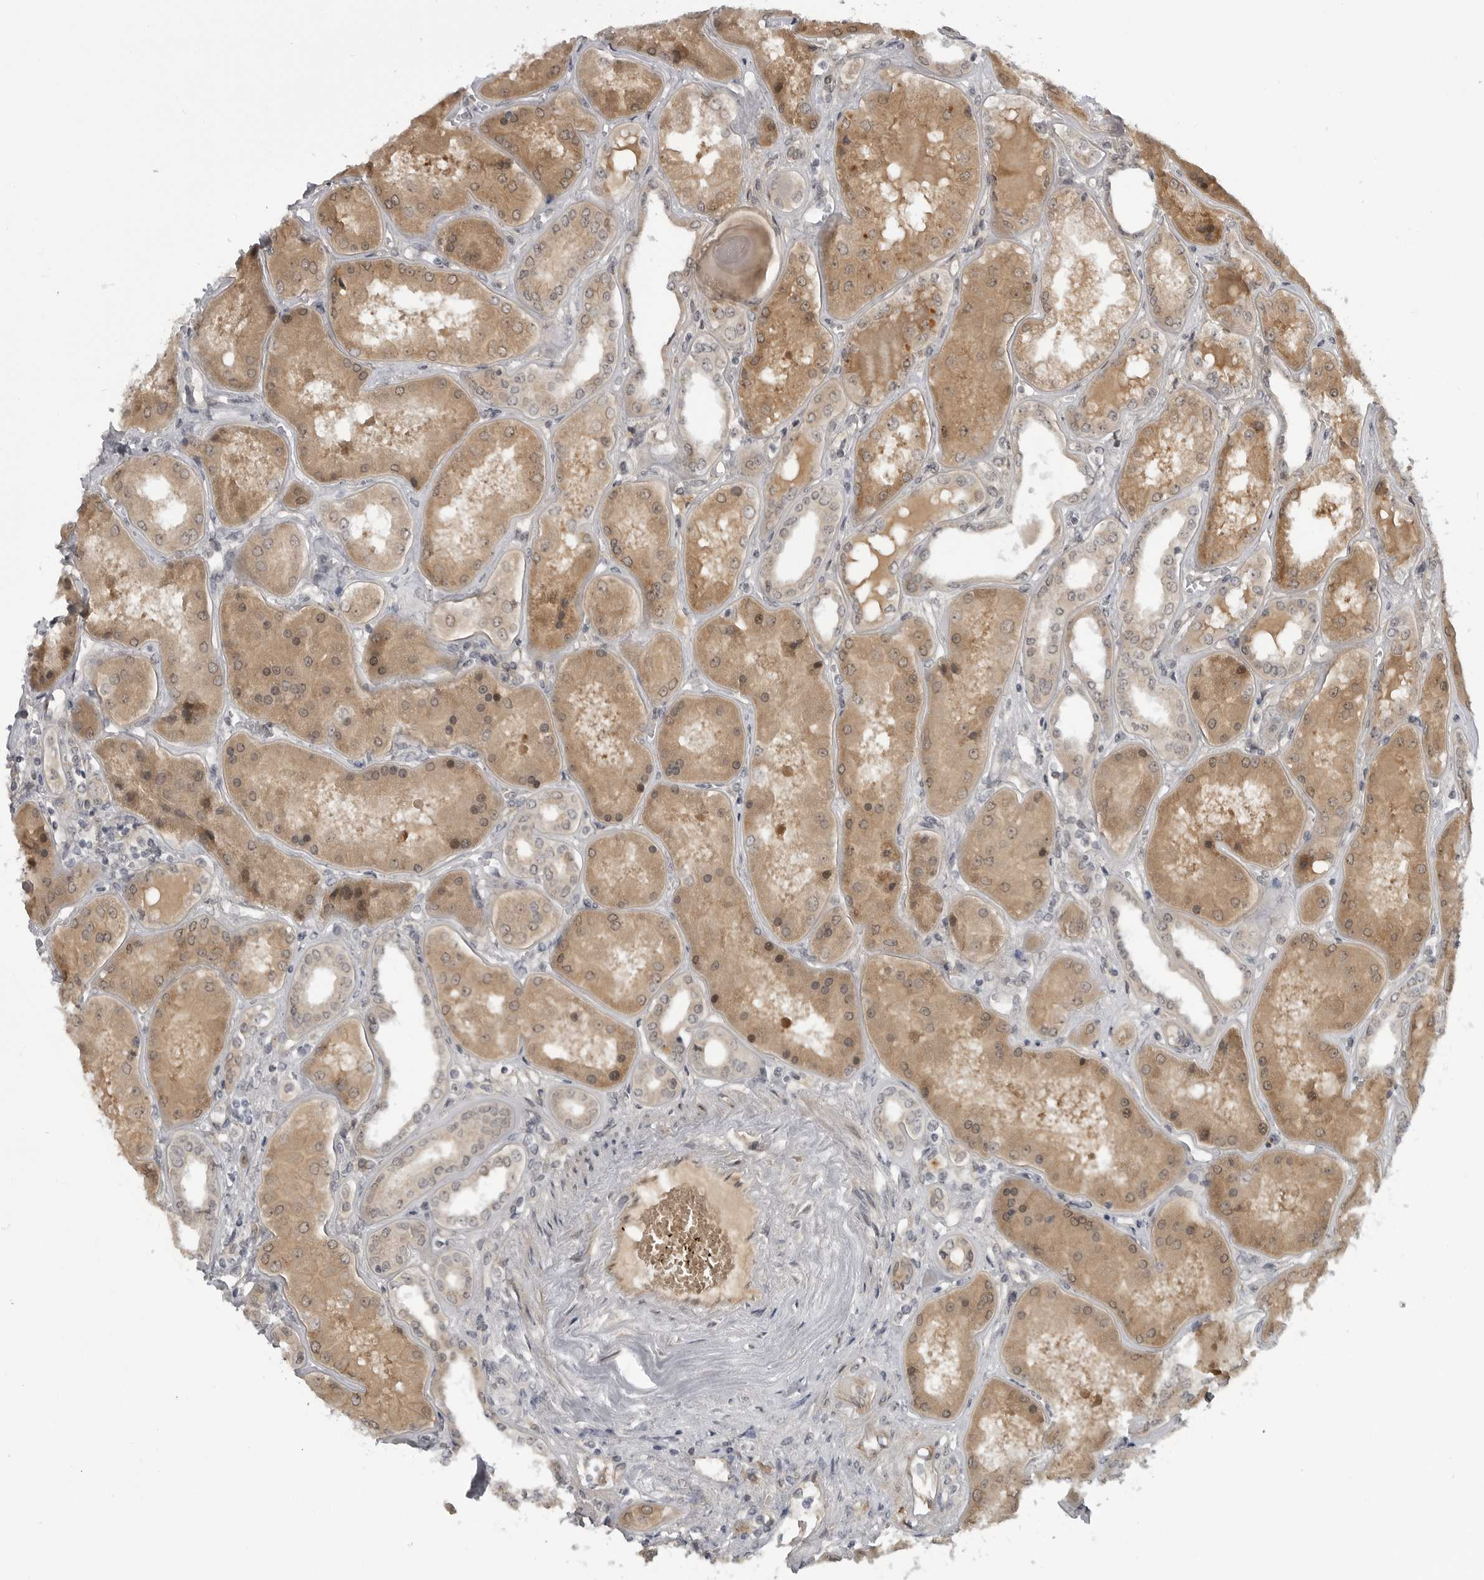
{"staining": {"intensity": "weak", "quantity": ">75%", "location": "nuclear"}, "tissue": "kidney", "cell_type": "Cells in glomeruli", "image_type": "normal", "snomed": [{"axis": "morphology", "description": "Normal tissue, NOS"}, {"axis": "topography", "description": "Kidney"}], "caption": "Cells in glomeruli show weak nuclear expression in approximately >75% of cells in normal kidney.", "gene": "LRRC45", "patient": {"sex": "female", "age": 56}}